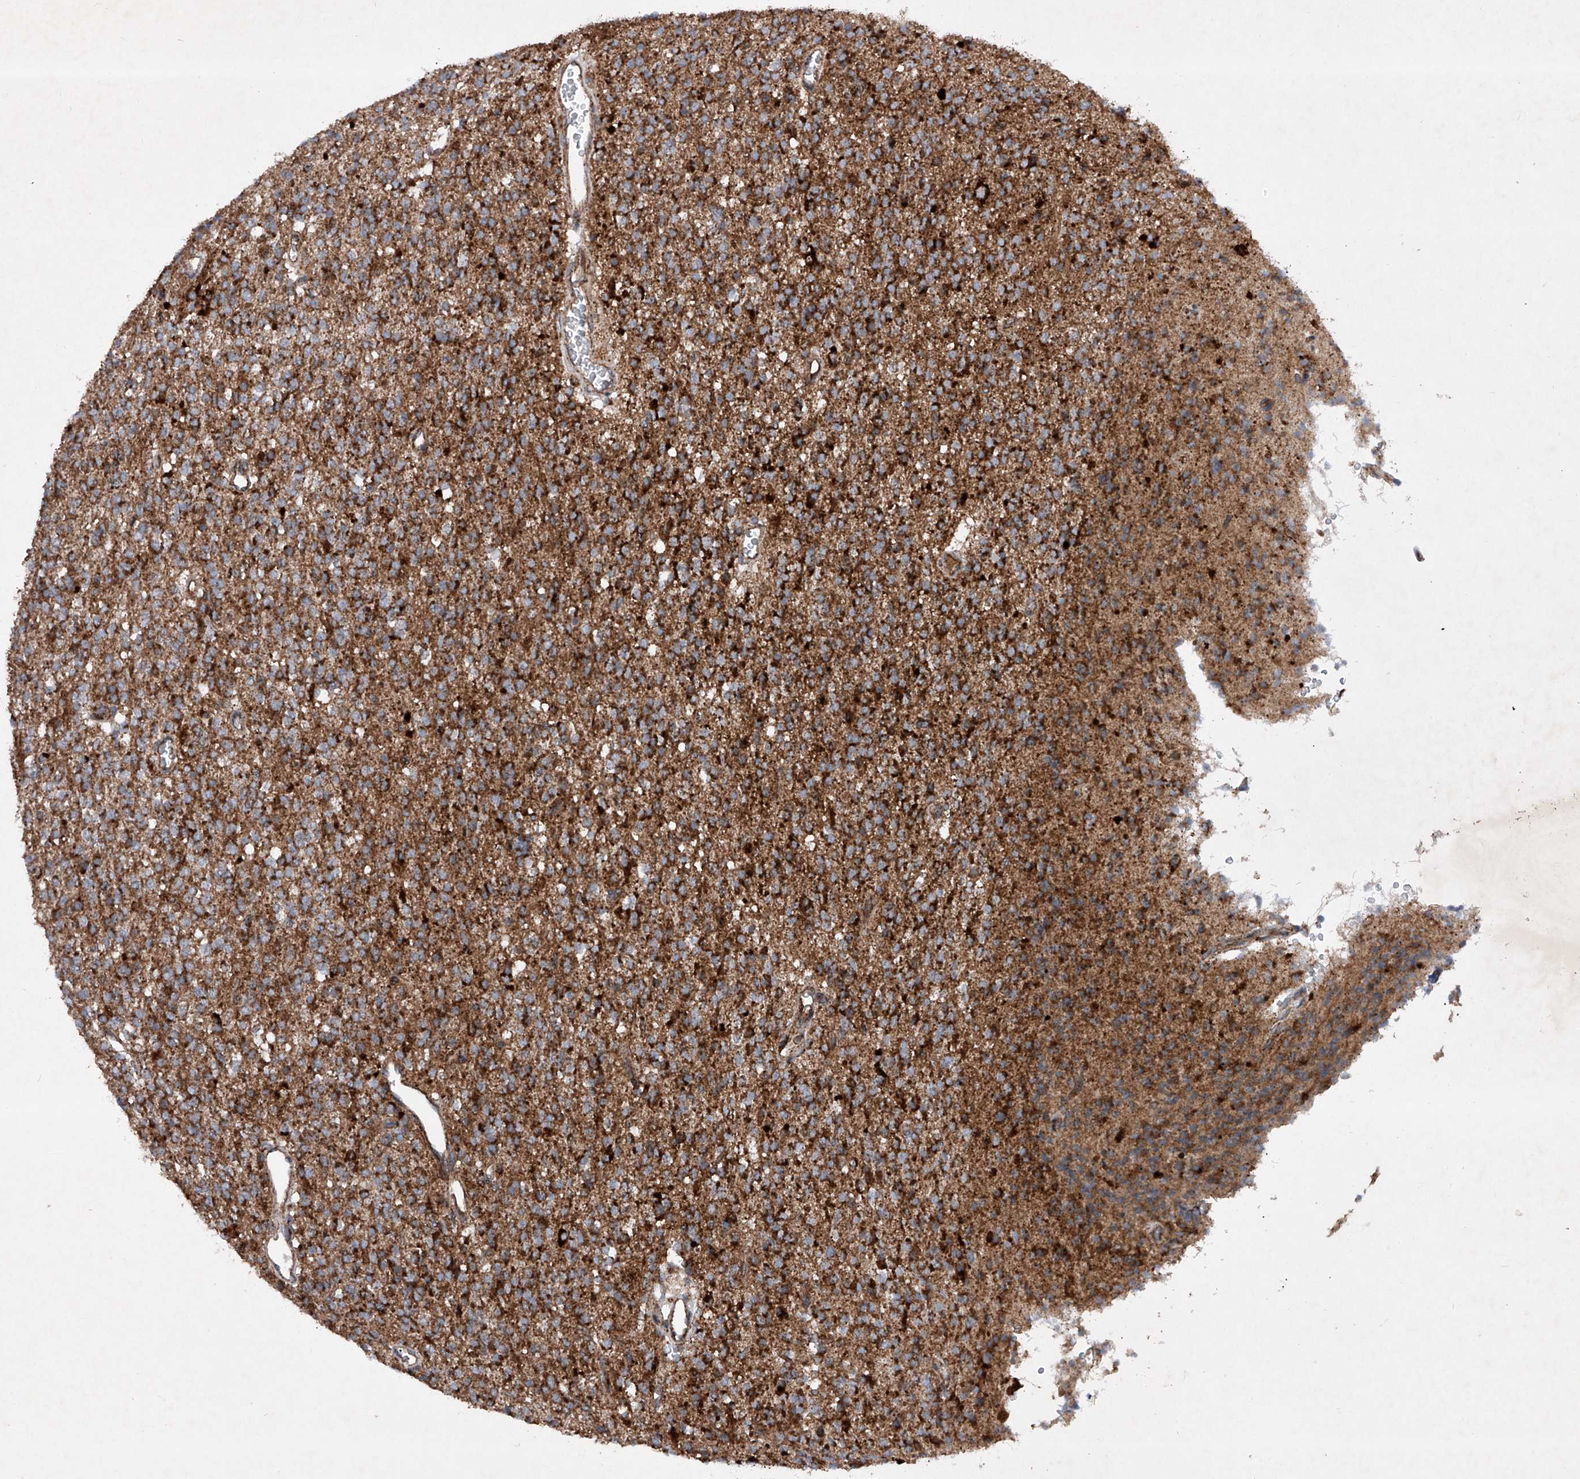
{"staining": {"intensity": "strong", "quantity": ">75%", "location": "cytoplasmic/membranous"}, "tissue": "glioma", "cell_type": "Tumor cells", "image_type": "cancer", "snomed": [{"axis": "morphology", "description": "Glioma, malignant, High grade"}, {"axis": "topography", "description": "Brain"}], "caption": "This photomicrograph exhibits IHC staining of malignant glioma (high-grade), with high strong cytoplasmic/membranous expression in about >75% of tumor cells.", "gene": "DAD1", "patient": {"sex": "male", "age": 34}}